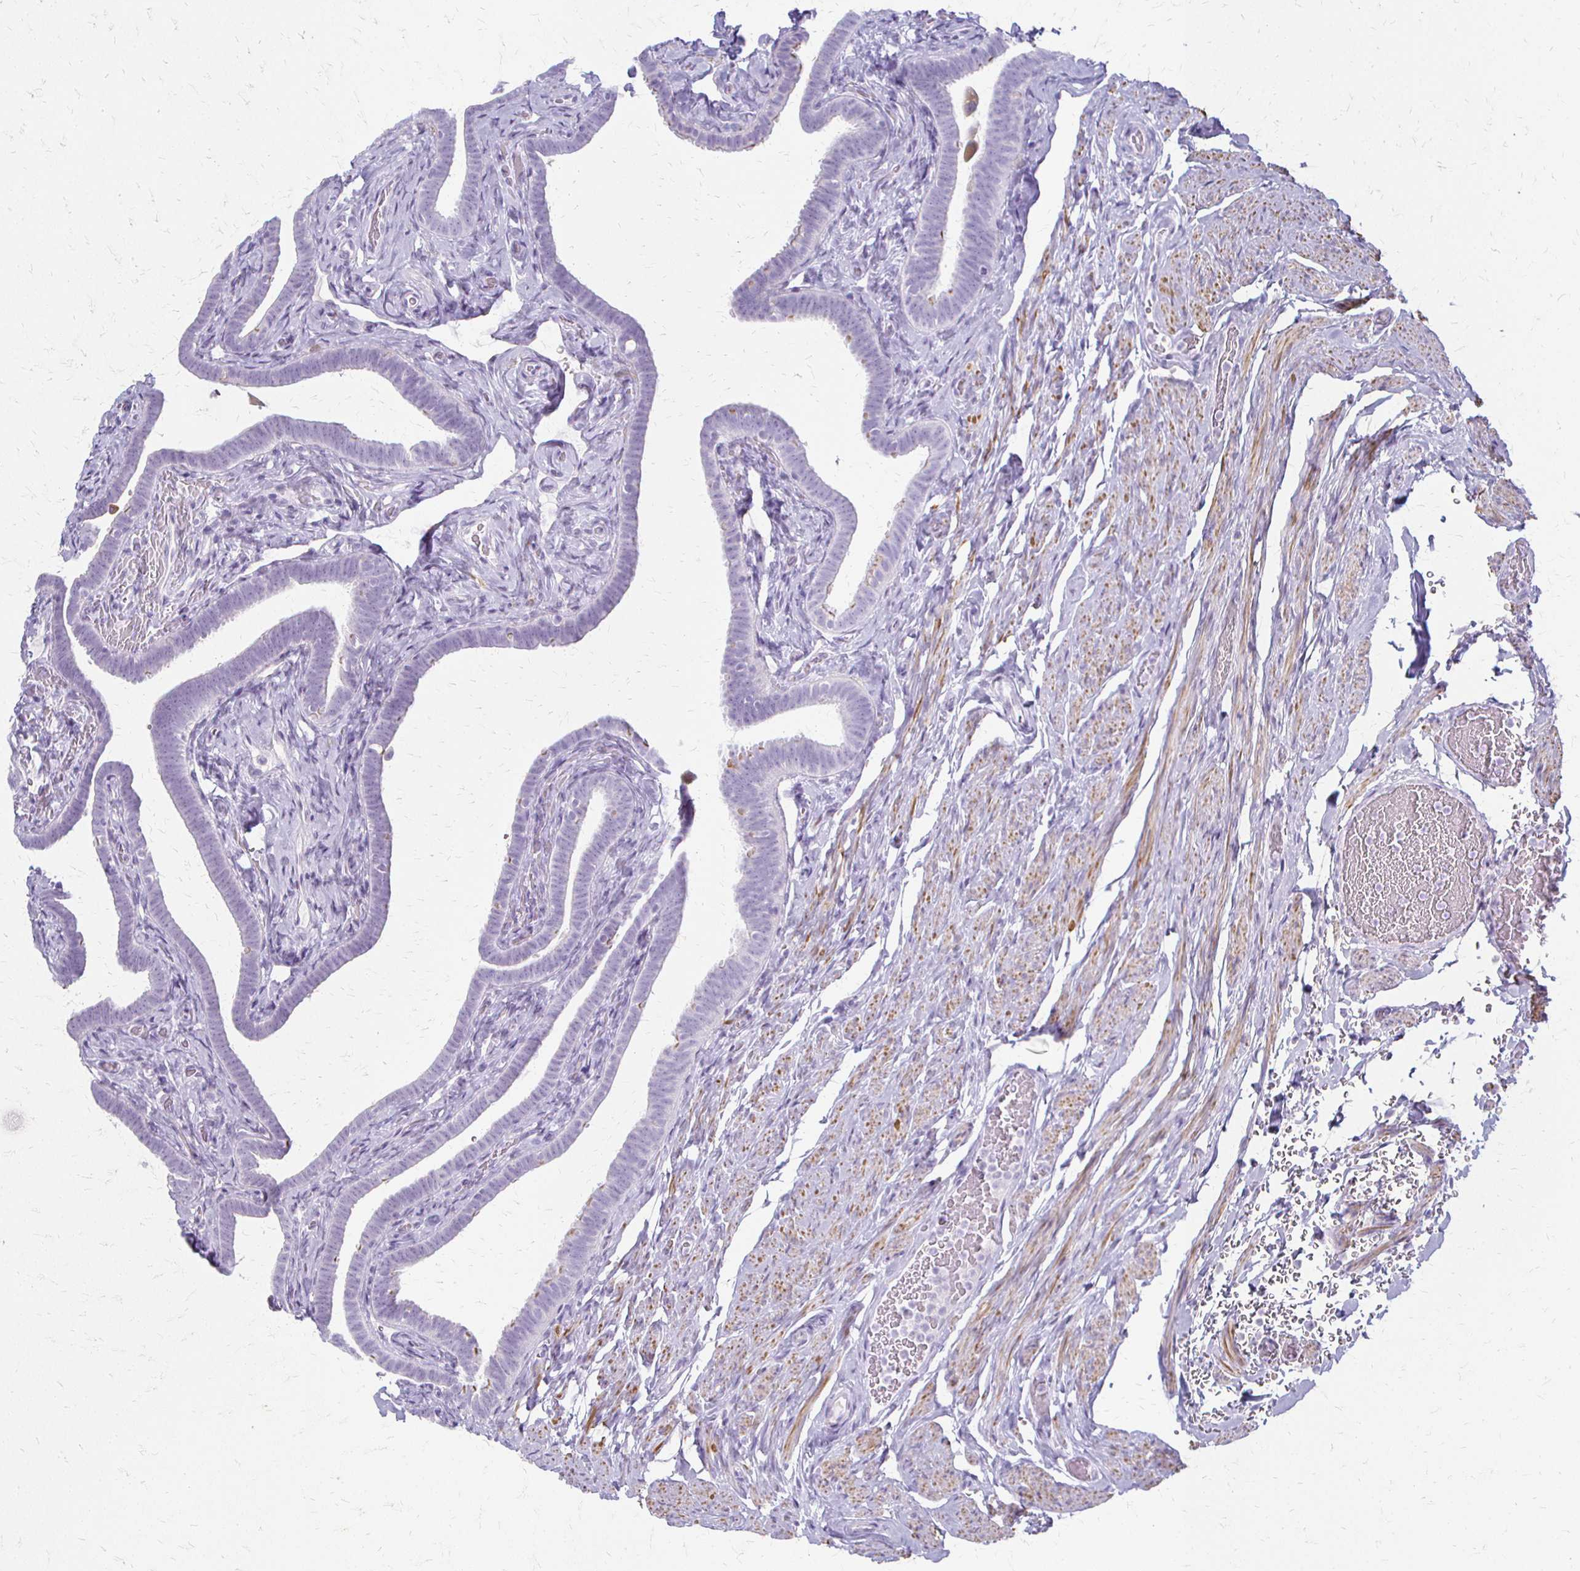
{"staining": {"intensity": "negative", "quantity": "none", "location": "none"}, "tissue": "fallopian tube", "cell_type": "Glandular cells", "image_type": "normal", "snomed": [{"axis": "morphology", "description": "Normal tissue, NOS"}, {"axis": "topography", "description": "Fallopian tube"}], "caption": "This is a image of immunohistochemistry staining of normal fallopian tube, which shows no staining in glandular cells.", "gene": "ACP5", "patient": {"sex": "female", "age": 69}}